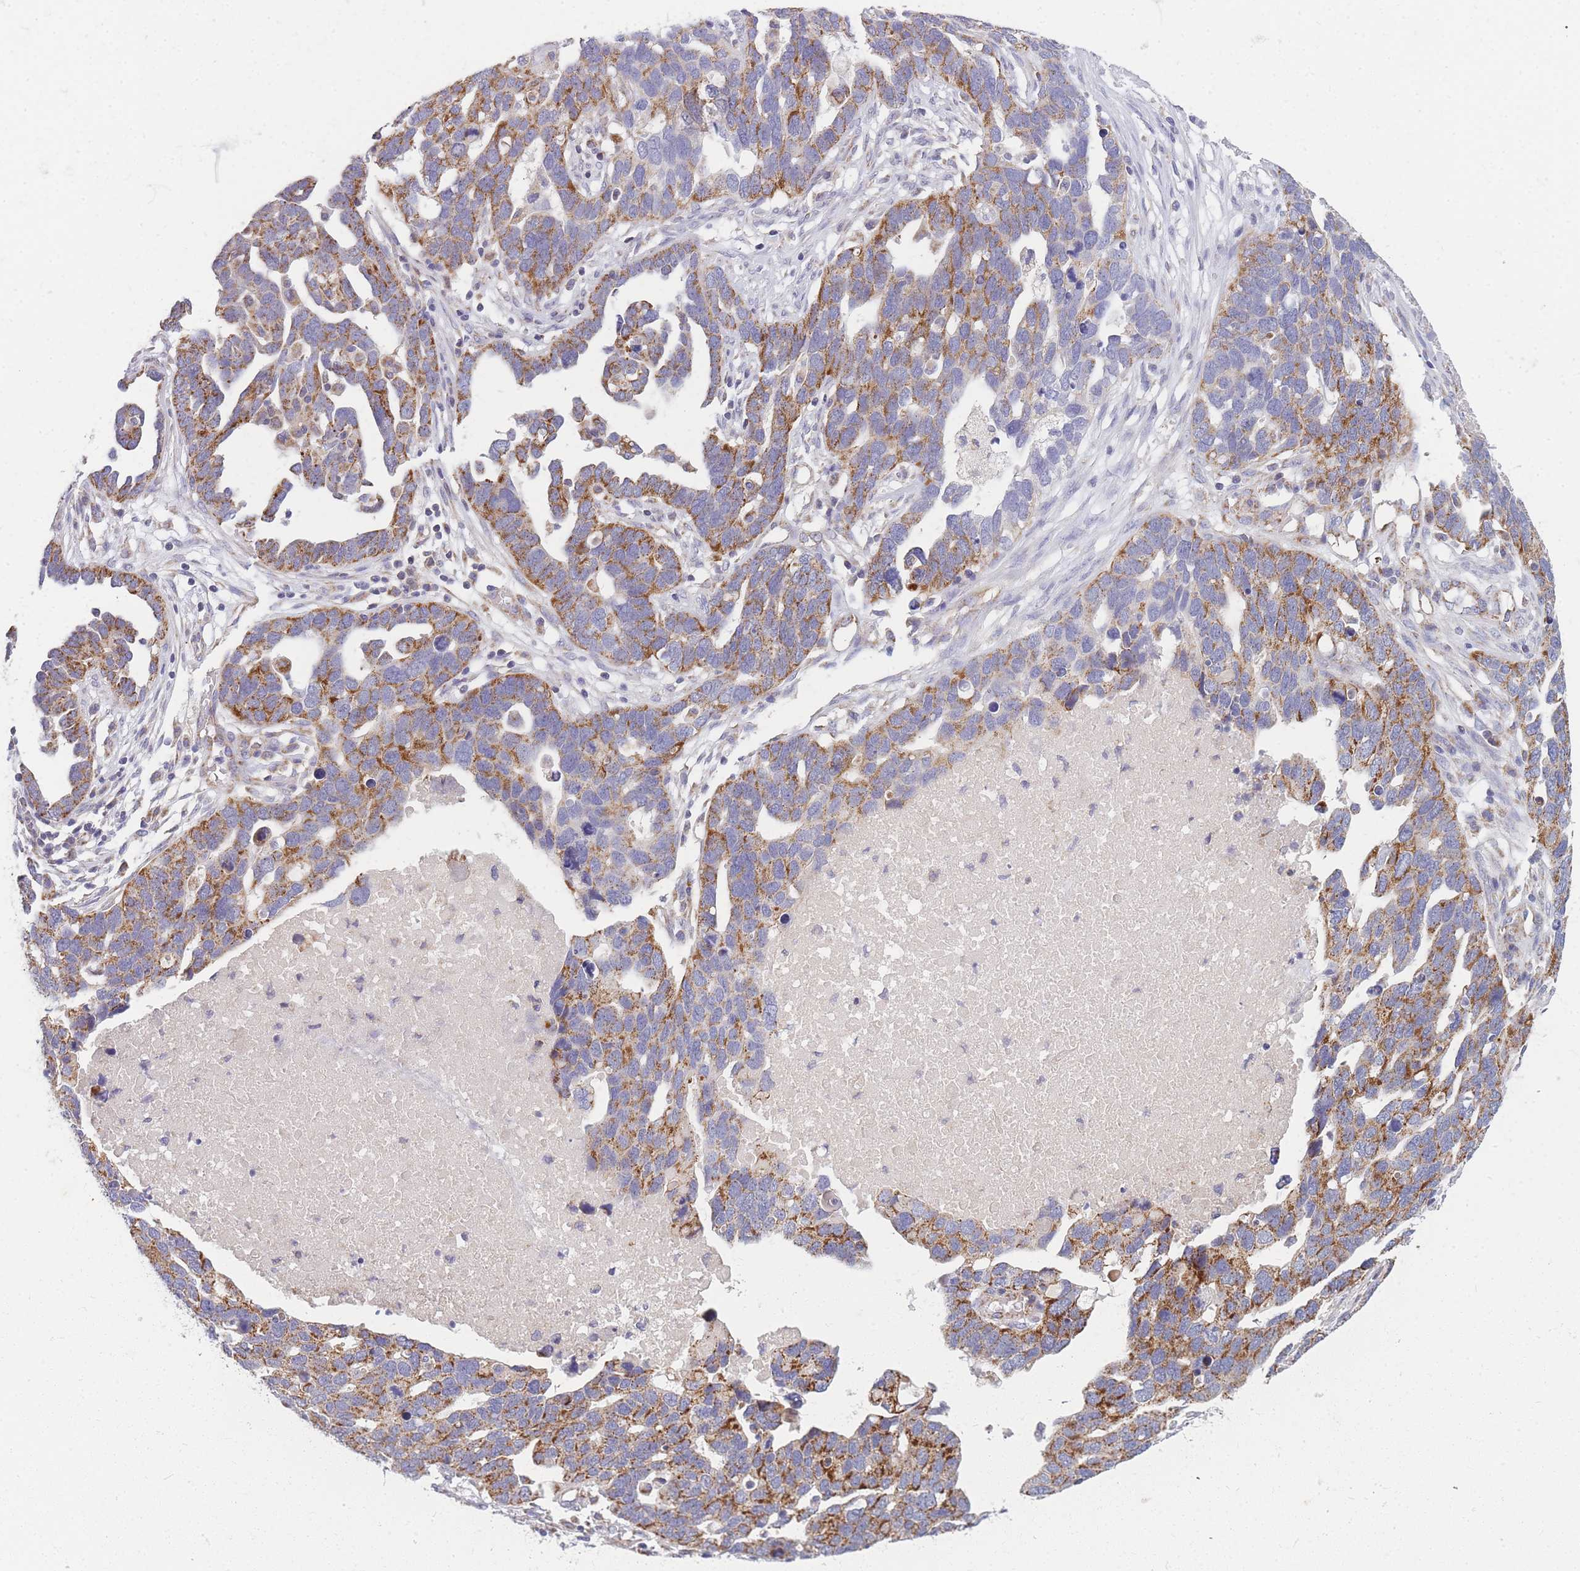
{"staining": {"intensity": "moderate", "quantity": "25%-75%", "location": "cytoplasmic/membranous"}, "tissue": "ovarian cancer", "cell_type": "Tumor cells", "image_type": "cancer", "snomed": [{"axis": "morphology", "description": "Cystadenocarcinoma, serous, NOS"}, {"axis": "topography", "description": "Ovary"}], "caption": "Serous cystadenocarcinoma (ovarian) tissue demonstrates moderate cytoplasmic/membranous expression in approximately 25%-75% of tumor cells, visualized by immunohistochemistry. Immunohistochemistry stains the protein of interest in brown and the nuclei are stained blue.", "gene": "MRPS11", "patient": {"sex": "female", "age": 54}}